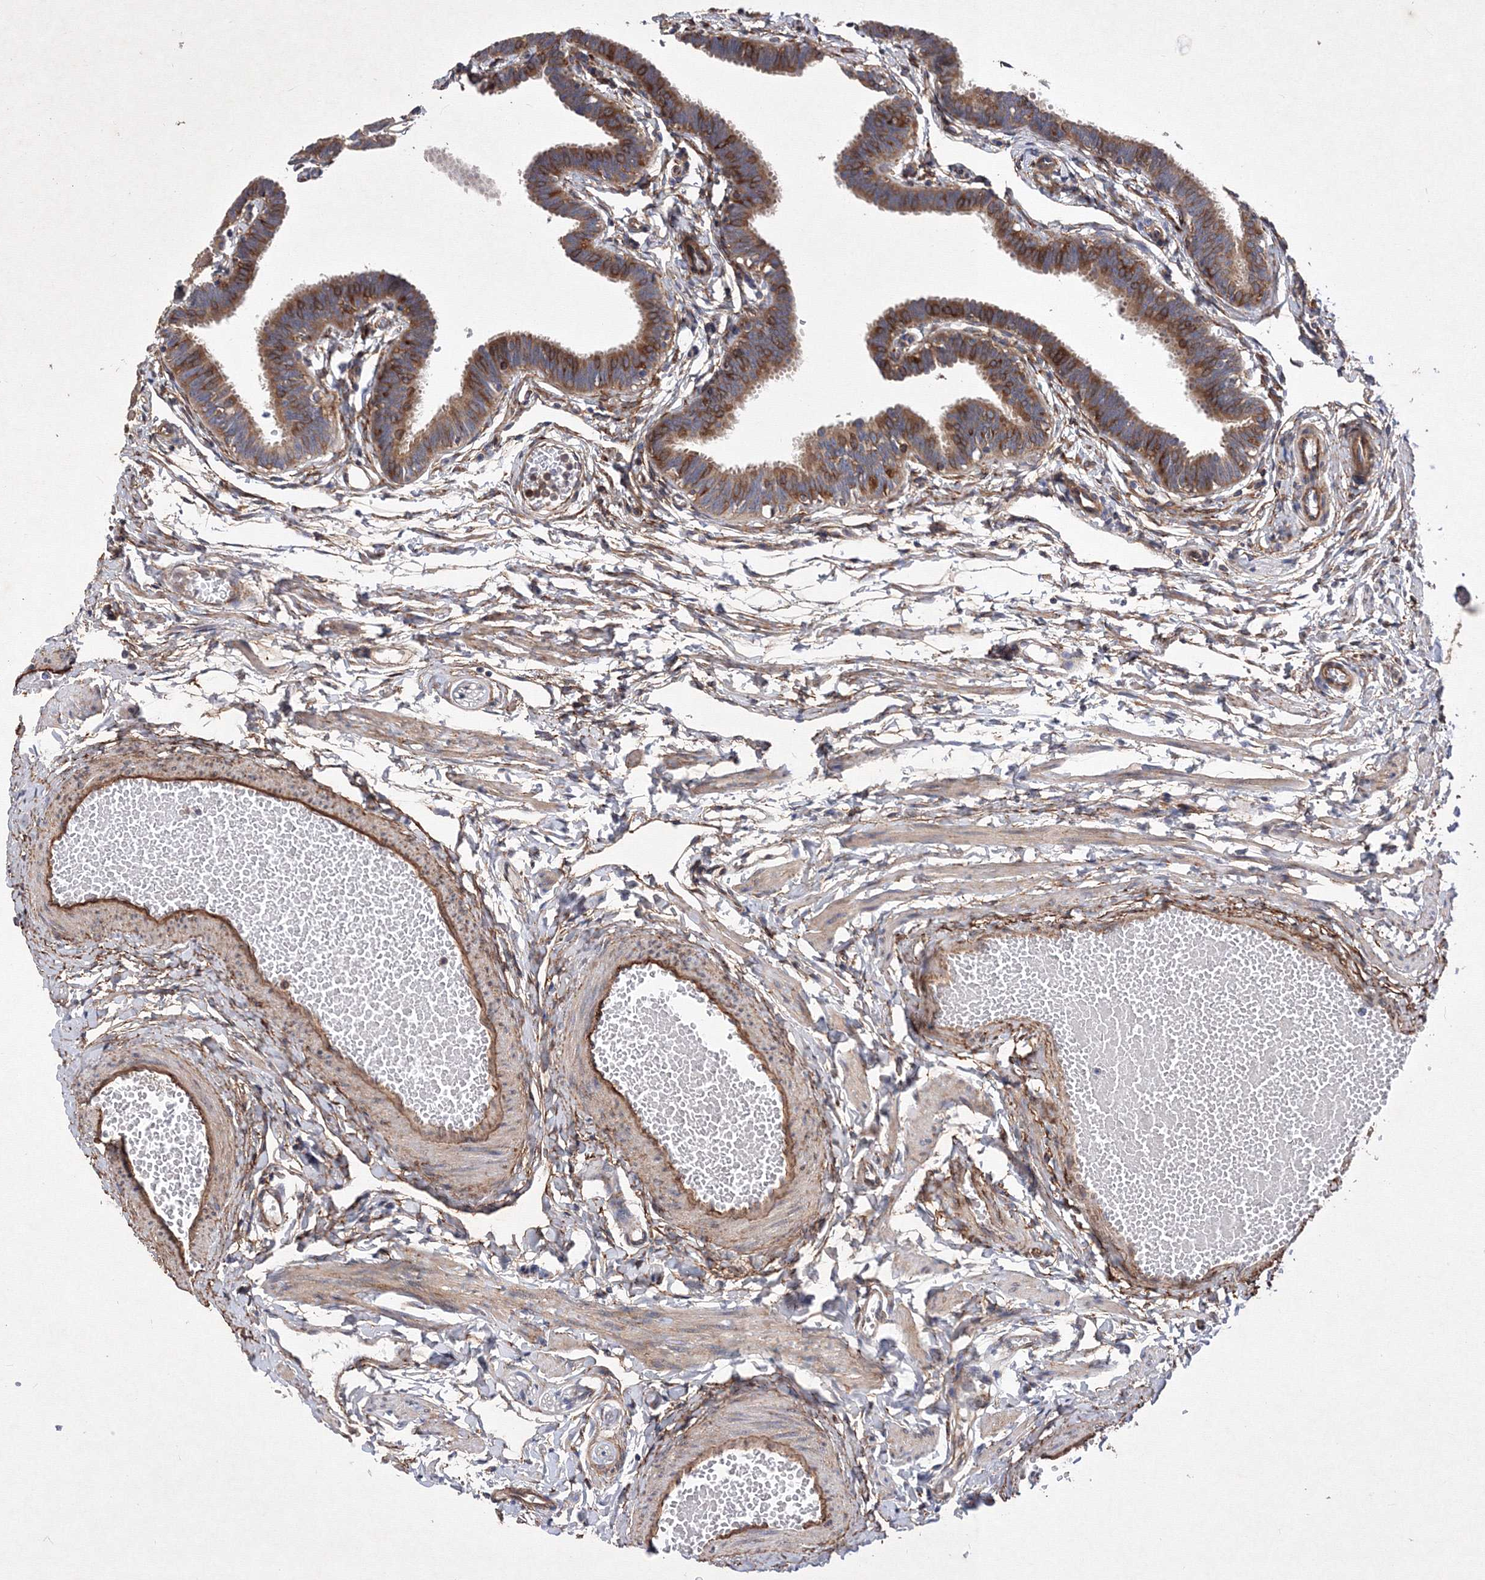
{"staining": {"intensity": "moderate", "quantity": ">75%", "location": "cytoplasmic/membranous"}, "tissue": "fallopian tube", "cell_type": "Glandular cells", "image_type": "normal", "snomed": [{"axis": "morphology", "description": "Normal tissue, NOS"}, {"axis": "topography", "description": "Fallopian tube"}, {"axis": "topography", "description": "Ovary"}], "caption": "Human fallopian tube stained for a protein (brown) exhibits moderate cytoplasmic/membranous positive staining in approximately >75% of glandular cells.", "gene": "SNX18", "patient": {"sex": "female", "age": 23}}